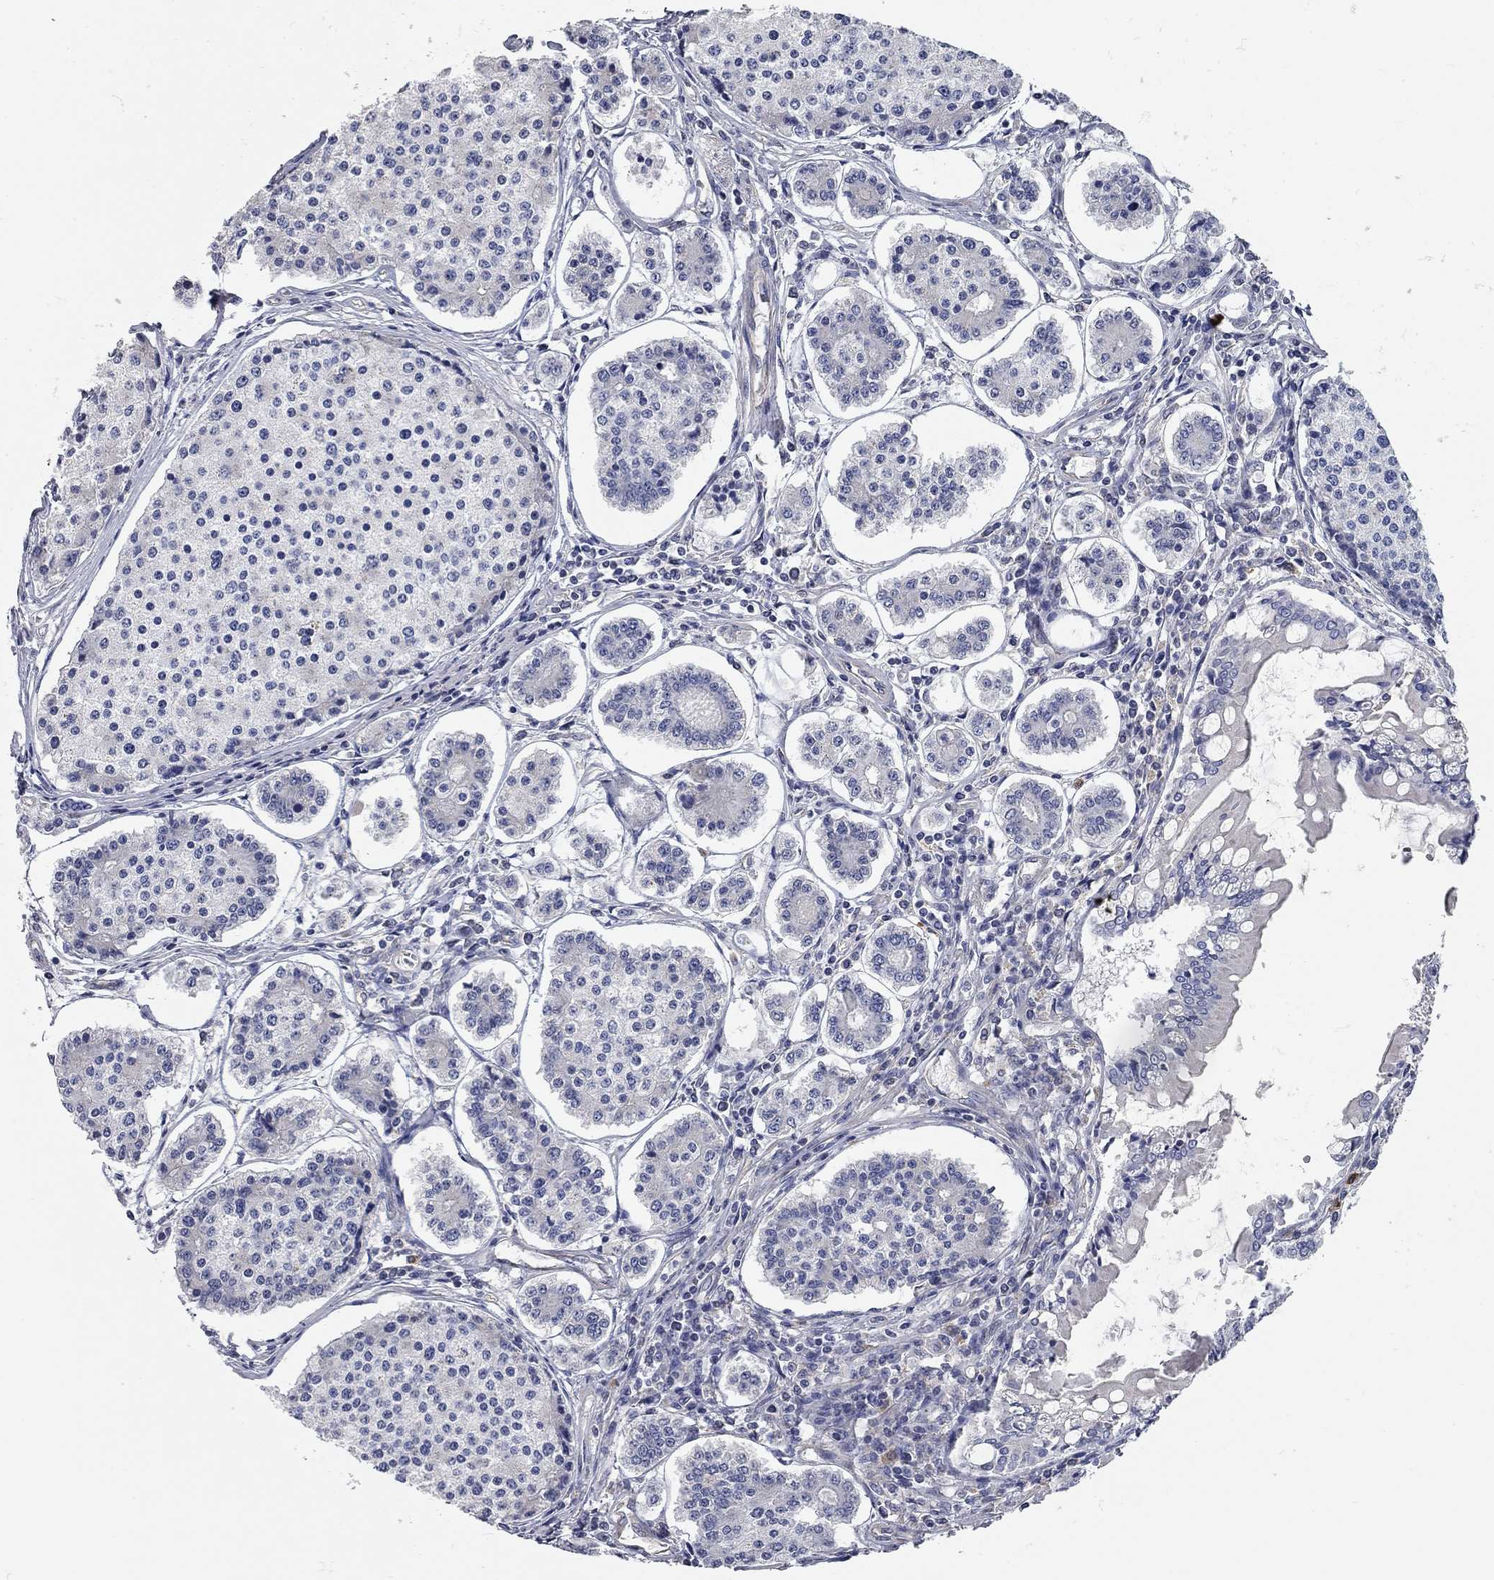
{"staining": {"intensity": "negative", "quantity": "none", "location": "none"}, "tissue": "carcinoid", "cell_type": "Tumor cells", "image_type": "cancer", "snomed": [{"axis": "morphology", "description": "Carcinoid, malignant, NOS"}, {"axis": "topography", "description": "Small intestine"}], "caption": "Immunohistochemistry micrograph of neoplastic tissue: human carcinoid stained with DAB (3,3'-diaminobenzidine) demonstrates no significant protein expression in tumor cells.", "gene": "C10orf90", "patient": {"sex": "female", "age": 65}}